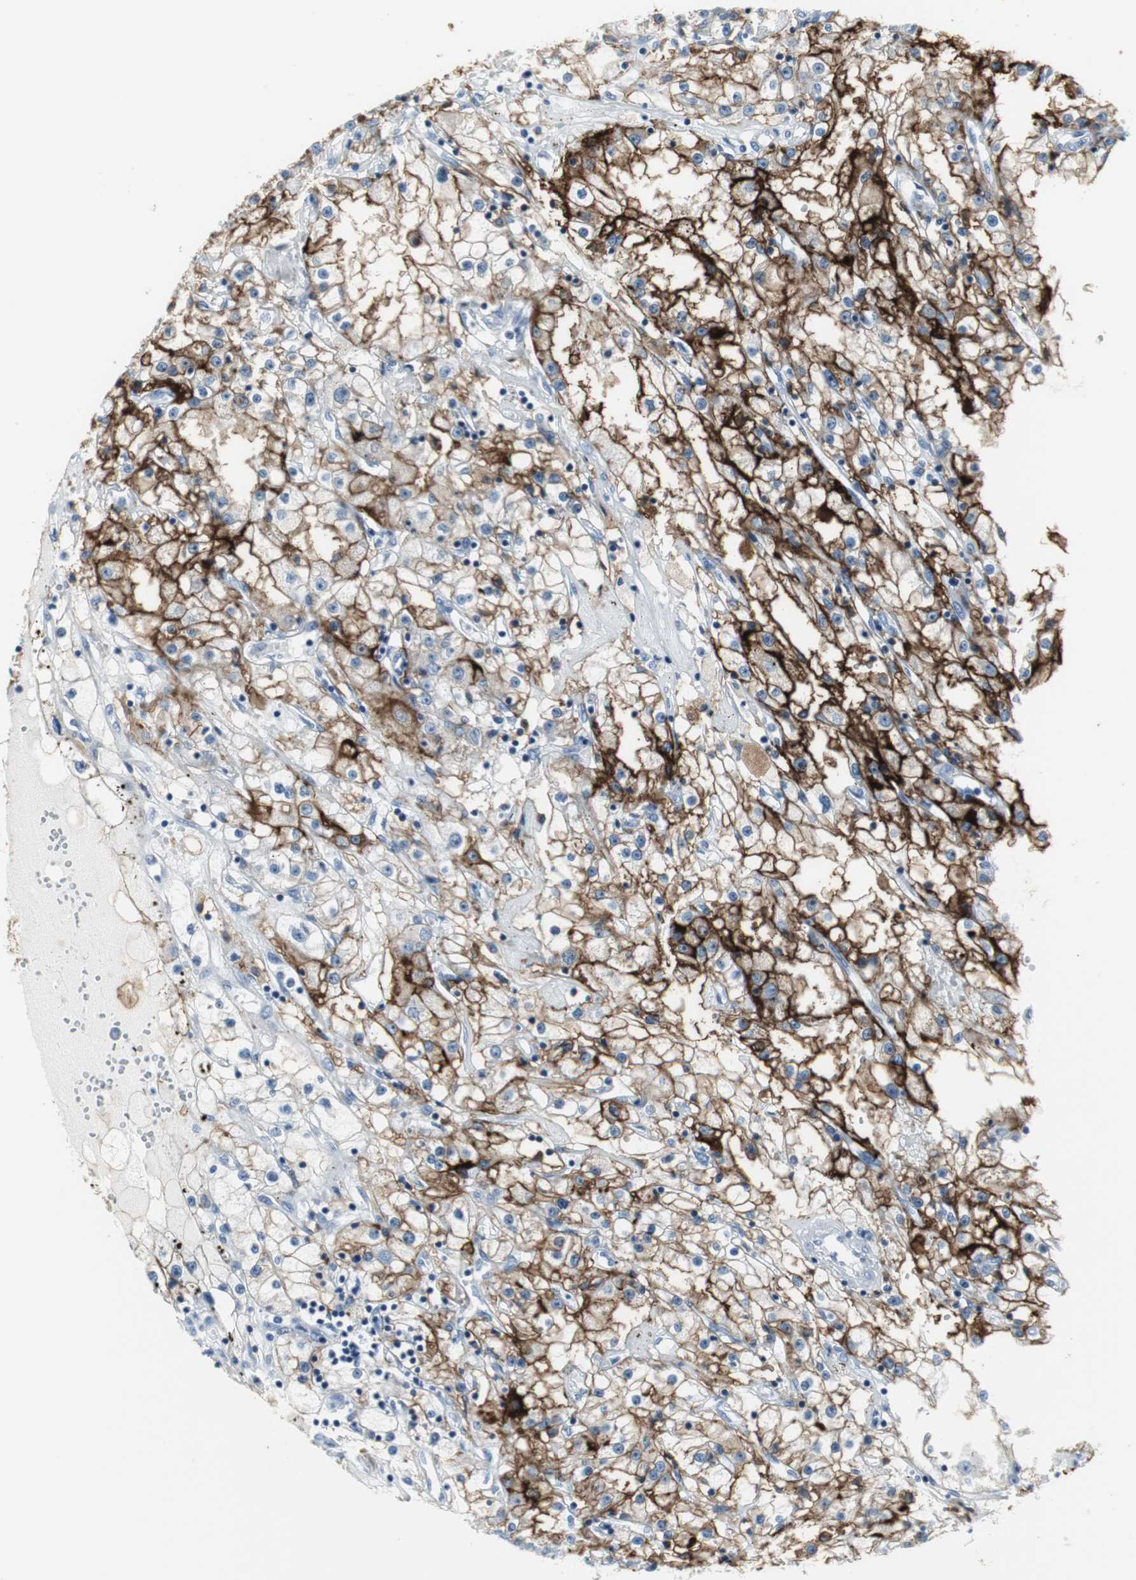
{"staining": {"intensity": "strong", "quantity": "25%-75%", "location": "cytoplasmic/membranous"}, "tissue": "renal cancer", "cell_type": "Tumor cells", "image_type": "cancer", "snomed": [{"axis": "morphology", "description": "Adenocarcinoma, NOS"}, {"axis": "topography", "description": "Kidney"}], "caption": "Protein expression analysis of renal cancer (adenocarcinoma) reveals strong cytoplasmic/membranous positivity in approximately 25%-75% of tumor cells. (IHC, brightfield microscopy, high magnification).", "gene": "SLC2A5", "patient": {"sex": "male", "age": 56}}